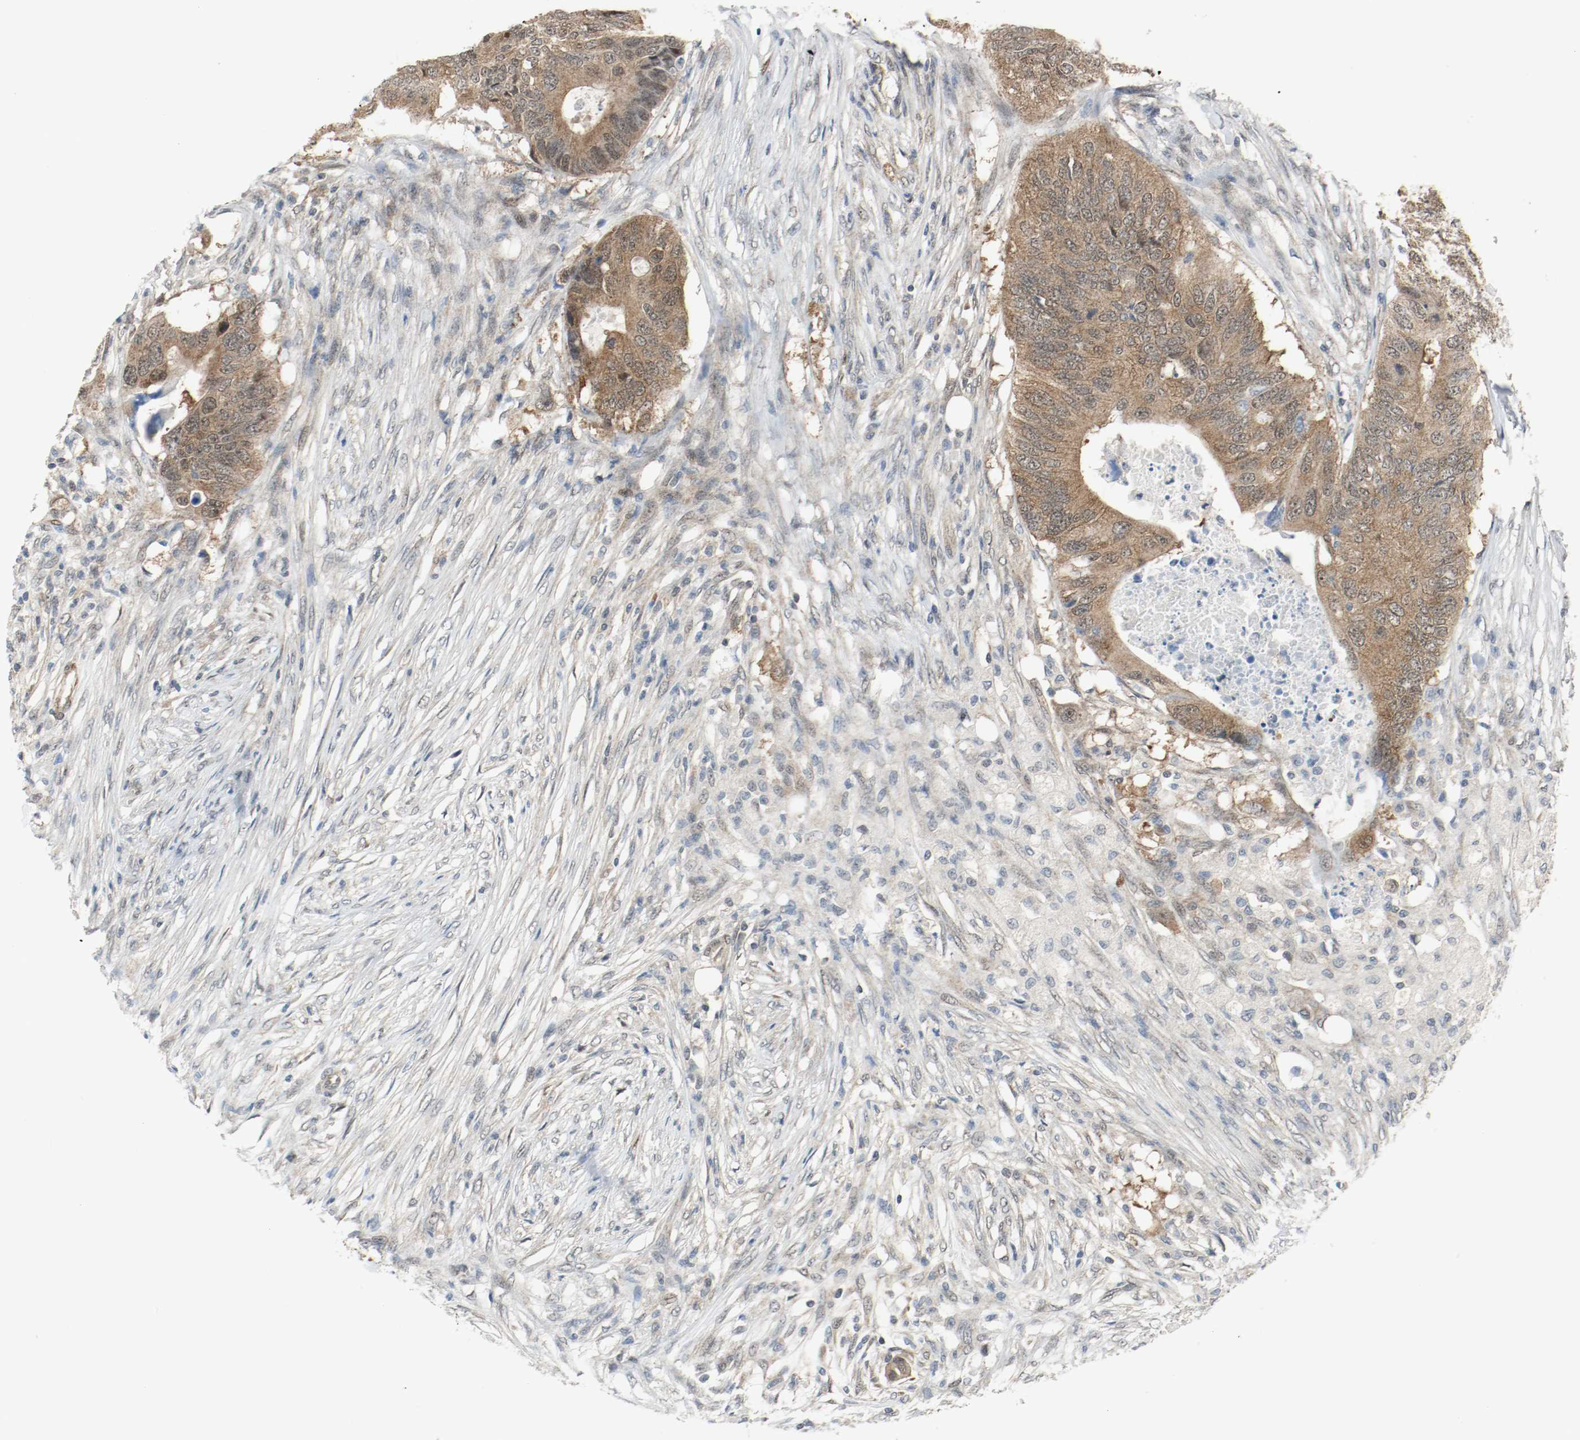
{"staining": {"intensity": "moderate", "quantity": ">75%", "location": "cytoplasmic/membranous,nuclear"}, "tissue": "colorectal cancer", "cell_type": "Tumor cells", "image_type": "cancer", "snomed": [{"axis": "morphology", "description": "Adenocarcinoma, NOS"}, {"axis": "topography", "description": "Colon"}], "caption": "Immunohistochemistry image of human colorectal cancer (adenocarcinoma) stained for a protein (brown), which demonstrates medium levels of moderate cytoplasmic/membranous and nuclear expression in about >75% of tumor cells.", "gene": "PPME1", "patient": {"sex": "male", "age": 71}}